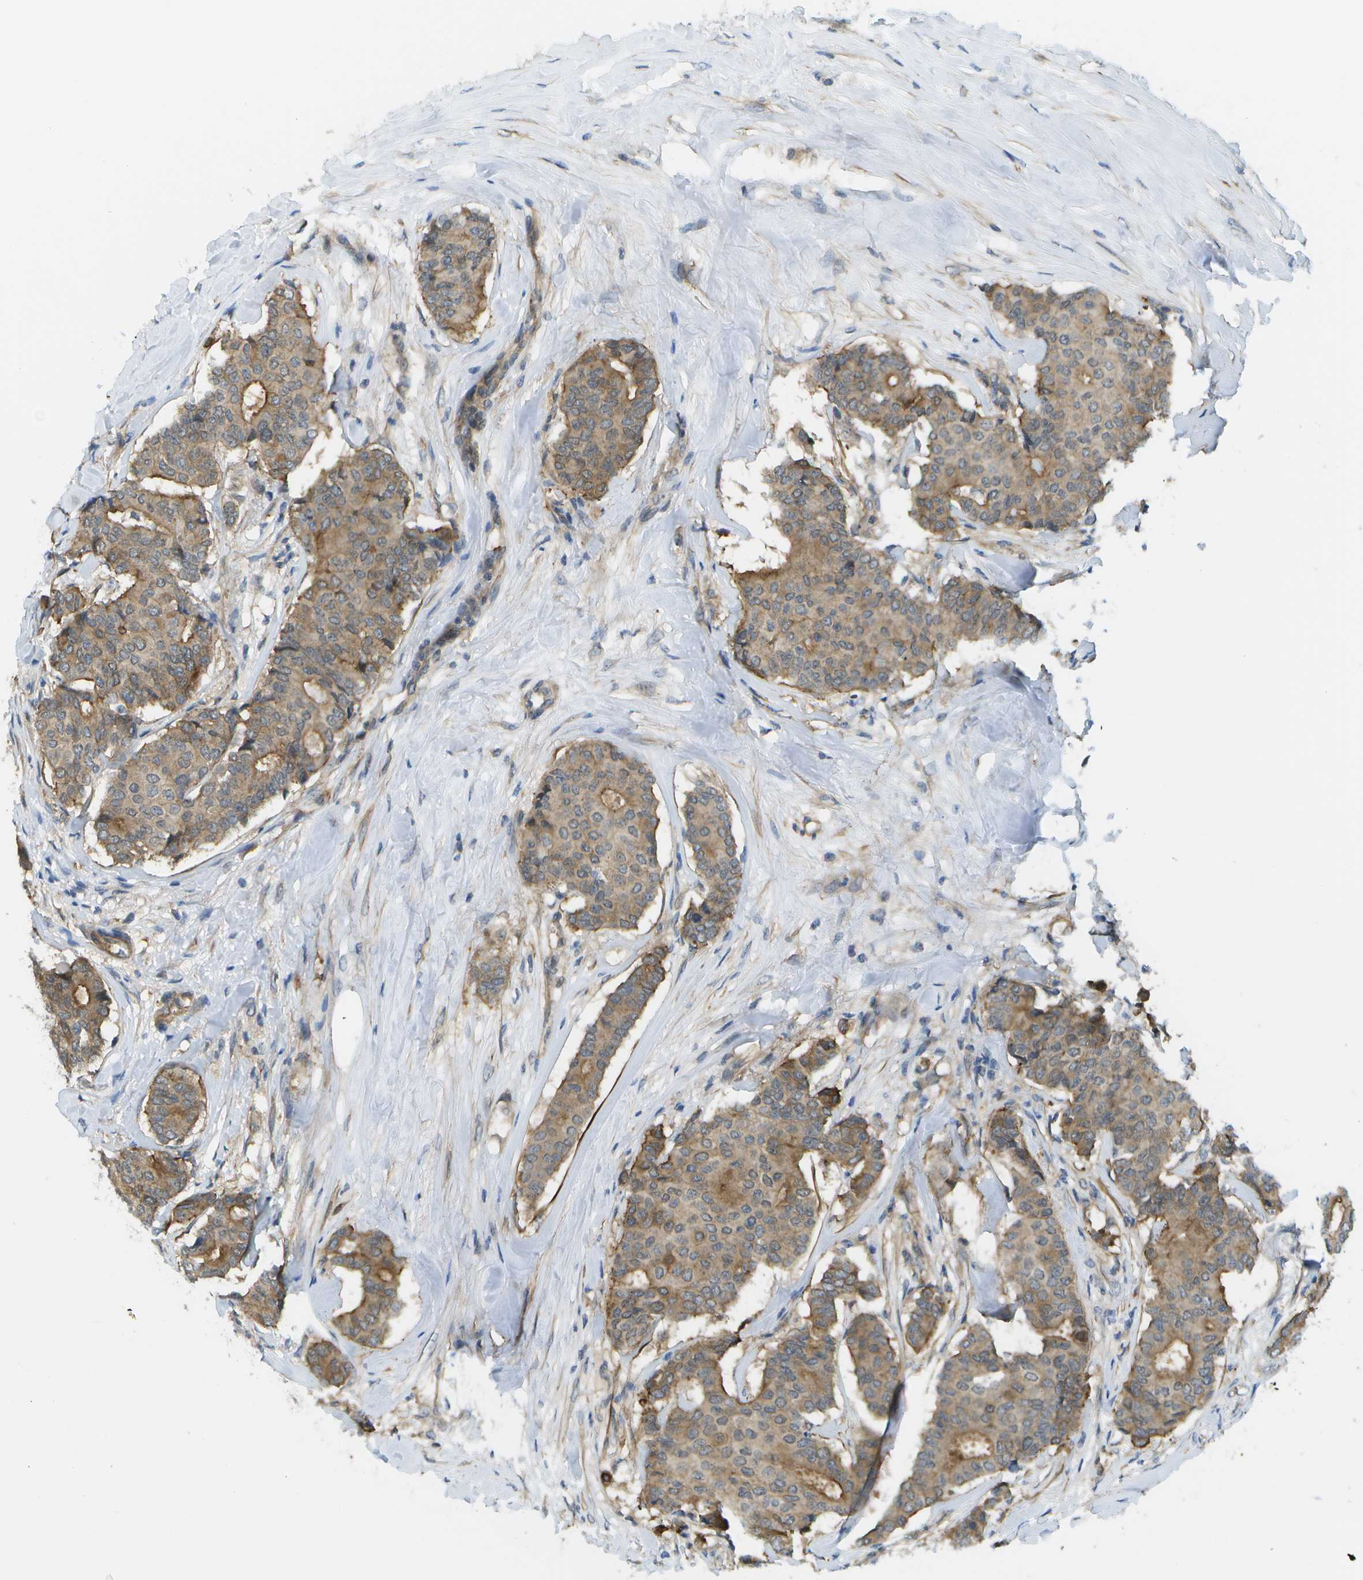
{"staining": {"intensity": "moderate", "quantity": ">75%", "location": "cytoplasmic/membranous"}, "tissue": "breast cancer", "cell_type": "Tumor cells", "image_type": "cancer", "snomed": [{"axis": "morphology", "description": "Duct carcinoma"}, {"axis": "topography", "description": "Breast"}], "caption": "This is an image of IHC staining of breast cancer (intraductal carcinoma), which shows moderate staining in the cytoplasmic/membranous of tumor cells.", "gene": "KIAA0040", "patient": {"sex": "female", "age": 75}}